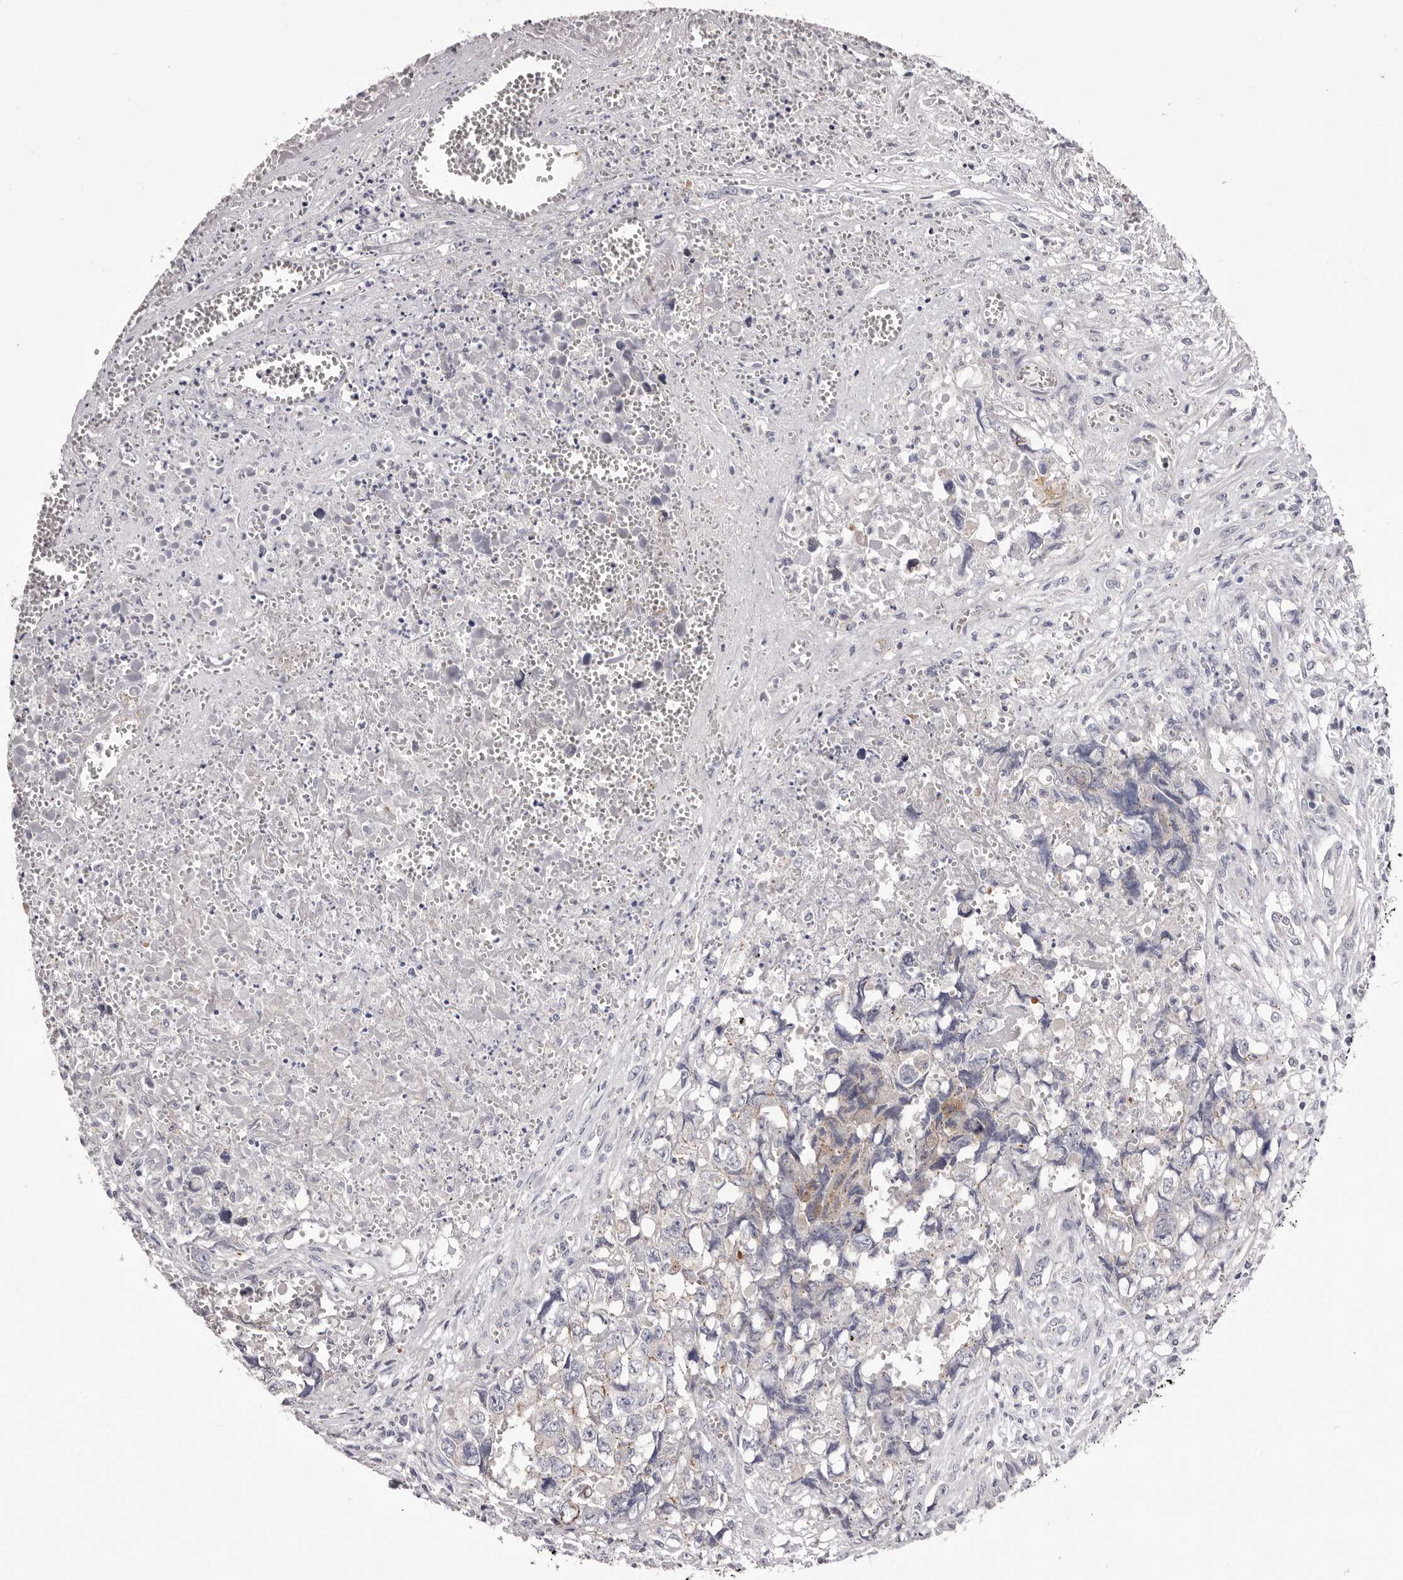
{"staining": {"intensity": "weak", "quantity": "<25%", "location": "cytoplasmic/membranous"}, "tissue": "testis cancer", "cell_type": "Tumor cells", "image_type": "cancer", "snomed": [{"axis": "morphology", "description": "Carcinoma, Embryonal, NOS"}, {"axis": "topography", "description": "Testis"}], "caption": "IHC image of neoplastic tissue: embryonal carcinoma (testis) stained with DAB exhibits no significant protein expression in tumor cells. The staining is performed using DAB brown chromogen with nuclei counter-stained in using hematoxylin.", "gene": "PEG10", "patient": {"sex": "male", "age": 31}}